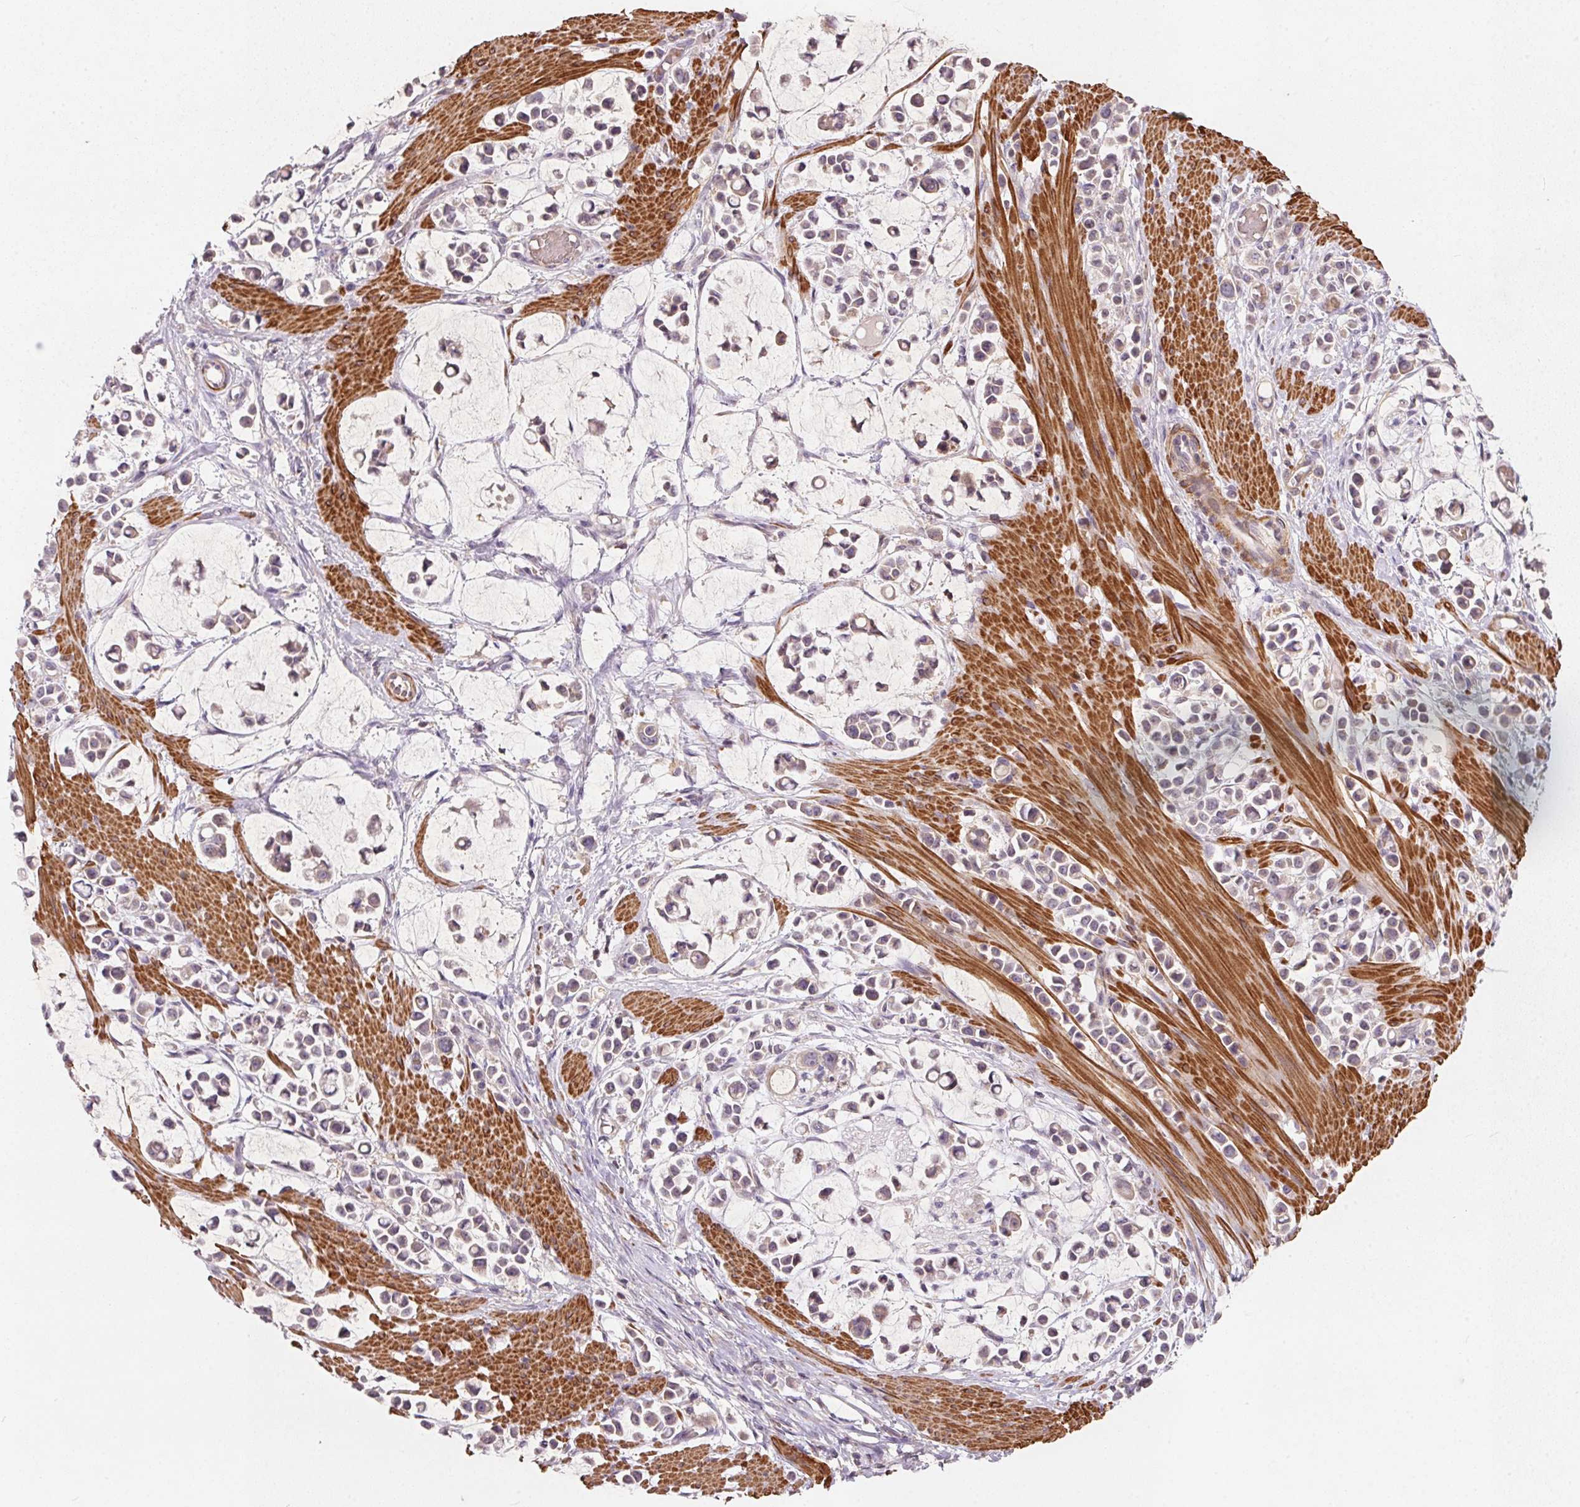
{"staining": {"intensity": "negative", "quantity": "none", "location": "none"}, "tissue": "stomach cancer", "cell_type": "Tumor cells", "image_type": "cancer", "snomed": [{"axis": "morphology", "description": "Adenocarcinoma, NOS"}, {"axis": "topography", "description": "Stomach"}], "caption": "Stomach cancer (adenocarcinoma) was stained to show a protein in brown. There is no significant positivity in tumor cells. (DAB IHC visualized using brightfield microscopy, high magnification).", "gene": "KCNK15", "patient": {"sex": "male", "age": 82}}